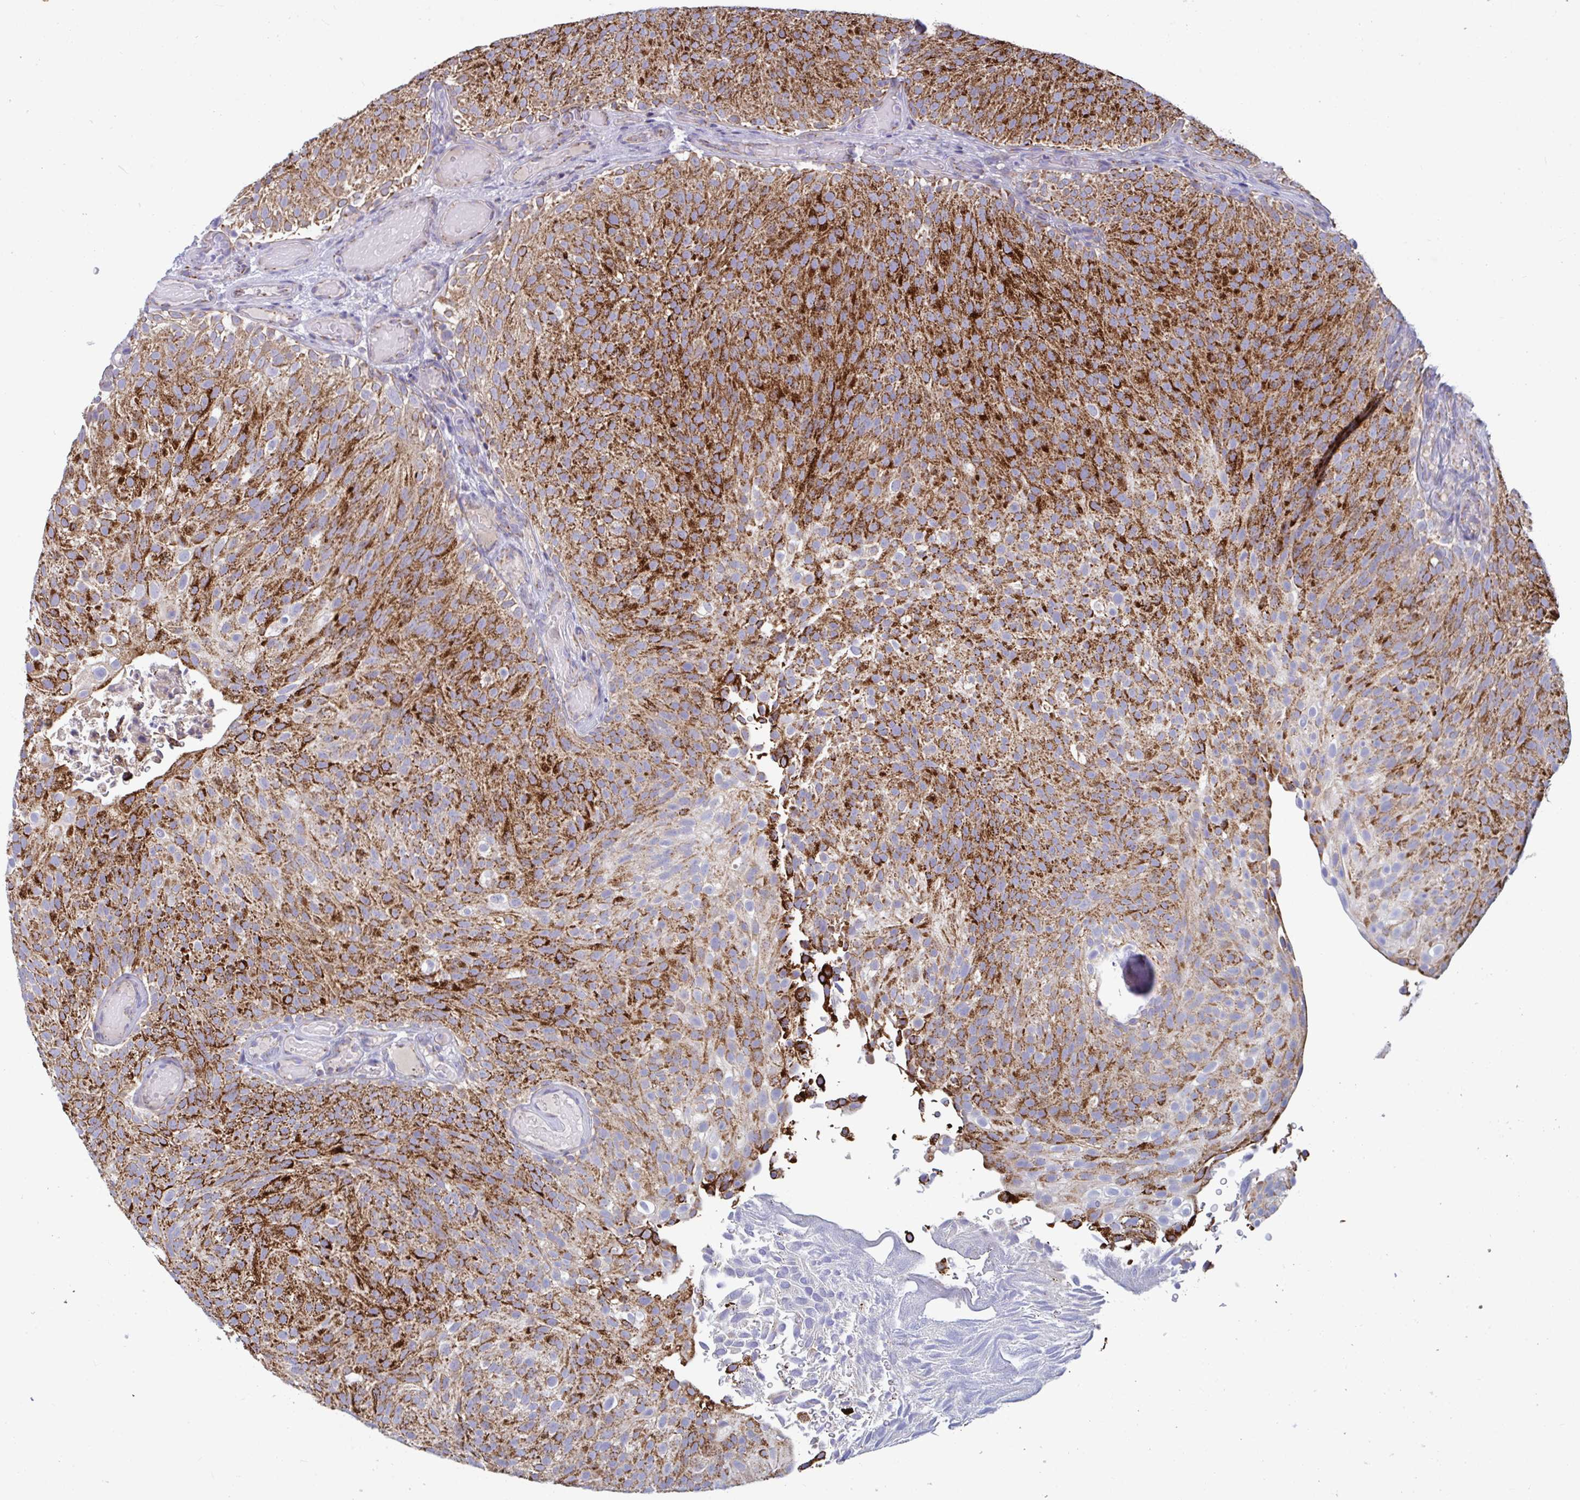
{"staining": {"intensity": "strong", "quantity": ">75%", "location": "cytoplasmic/membranous"}, "tissue": "urothelial cancer", "cell_type": "Tumor cells", "image_type": "cancer", "snomed": [{"axis": "morphology", "description": "Urothelial carcinoma, Low grade"}, {"axis": "topography", "description": "Urinary bladder"}], "caption": "This photomicrograph displays immunohistochemistry (IHC) staining of low-grade urothelial carcinoma, with high strong cytoplasmic/membranous staining in approximately >75% of tumor cells.", "gene": "BCAT2", "patient": {"sex": "male", "age": 78}}